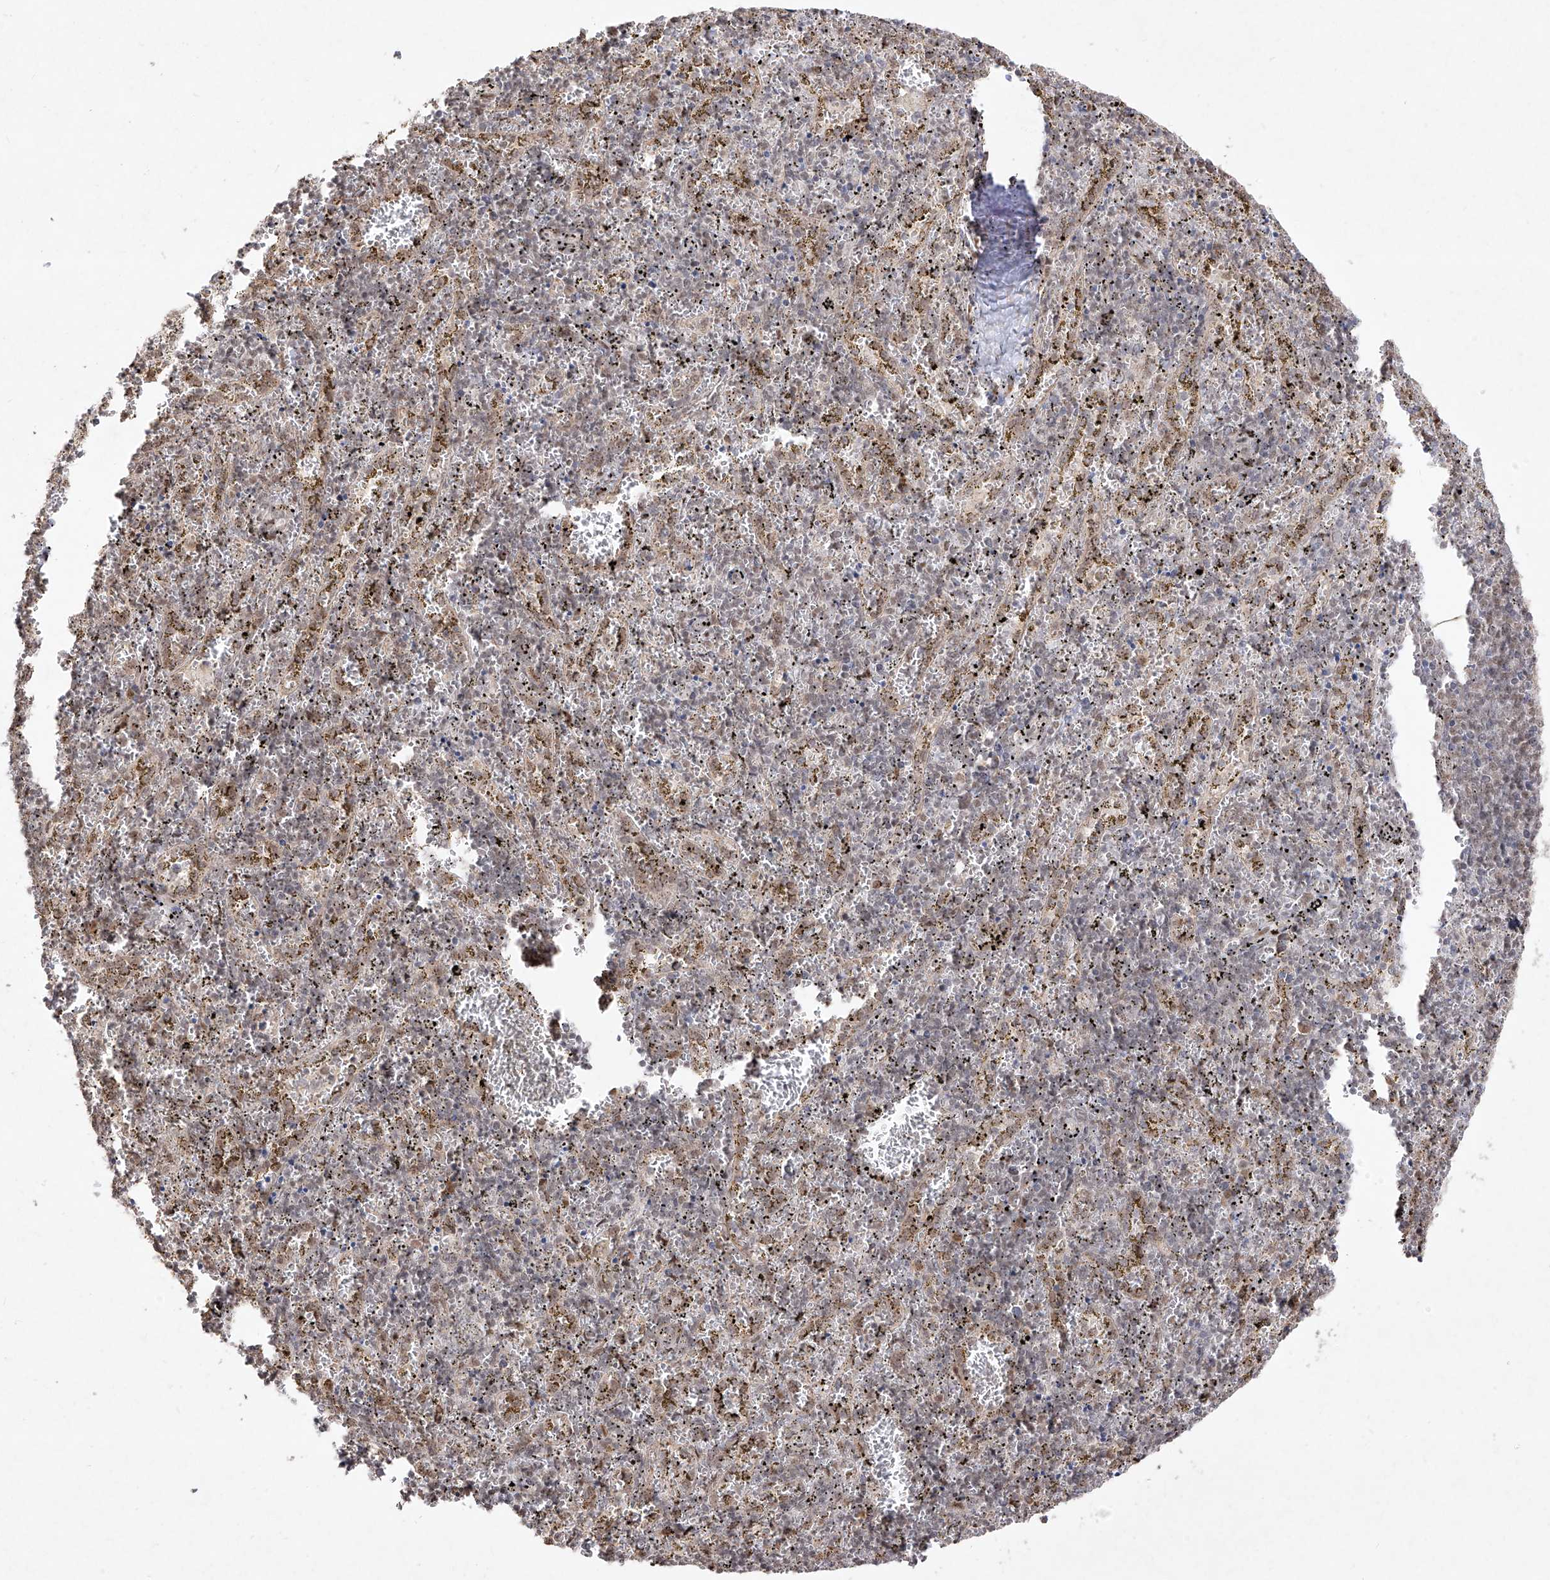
{"staining": {"intensity": "weak", "quantity": "<25%", "location": "nuclear"}, "tissue": "spleen", "cell_type": "Cells in red pulp", "image_type": "normal", "snomed": [{"axis": "morphology", "description": "Normal tissue, NOS"}, {"axis": "topography", "description": "Spleen"}], "caption": "DAB (3,3'-diaminobenzidine) immunohistochemical staining of normal human spleen reveals no significant positivity in cells in red pulp. (DAB immunohistochemistry (IHC) with hematoxylin counter stain).", "gene": "SNRNP27", "patient": {"sex": "male", "age": 11}}